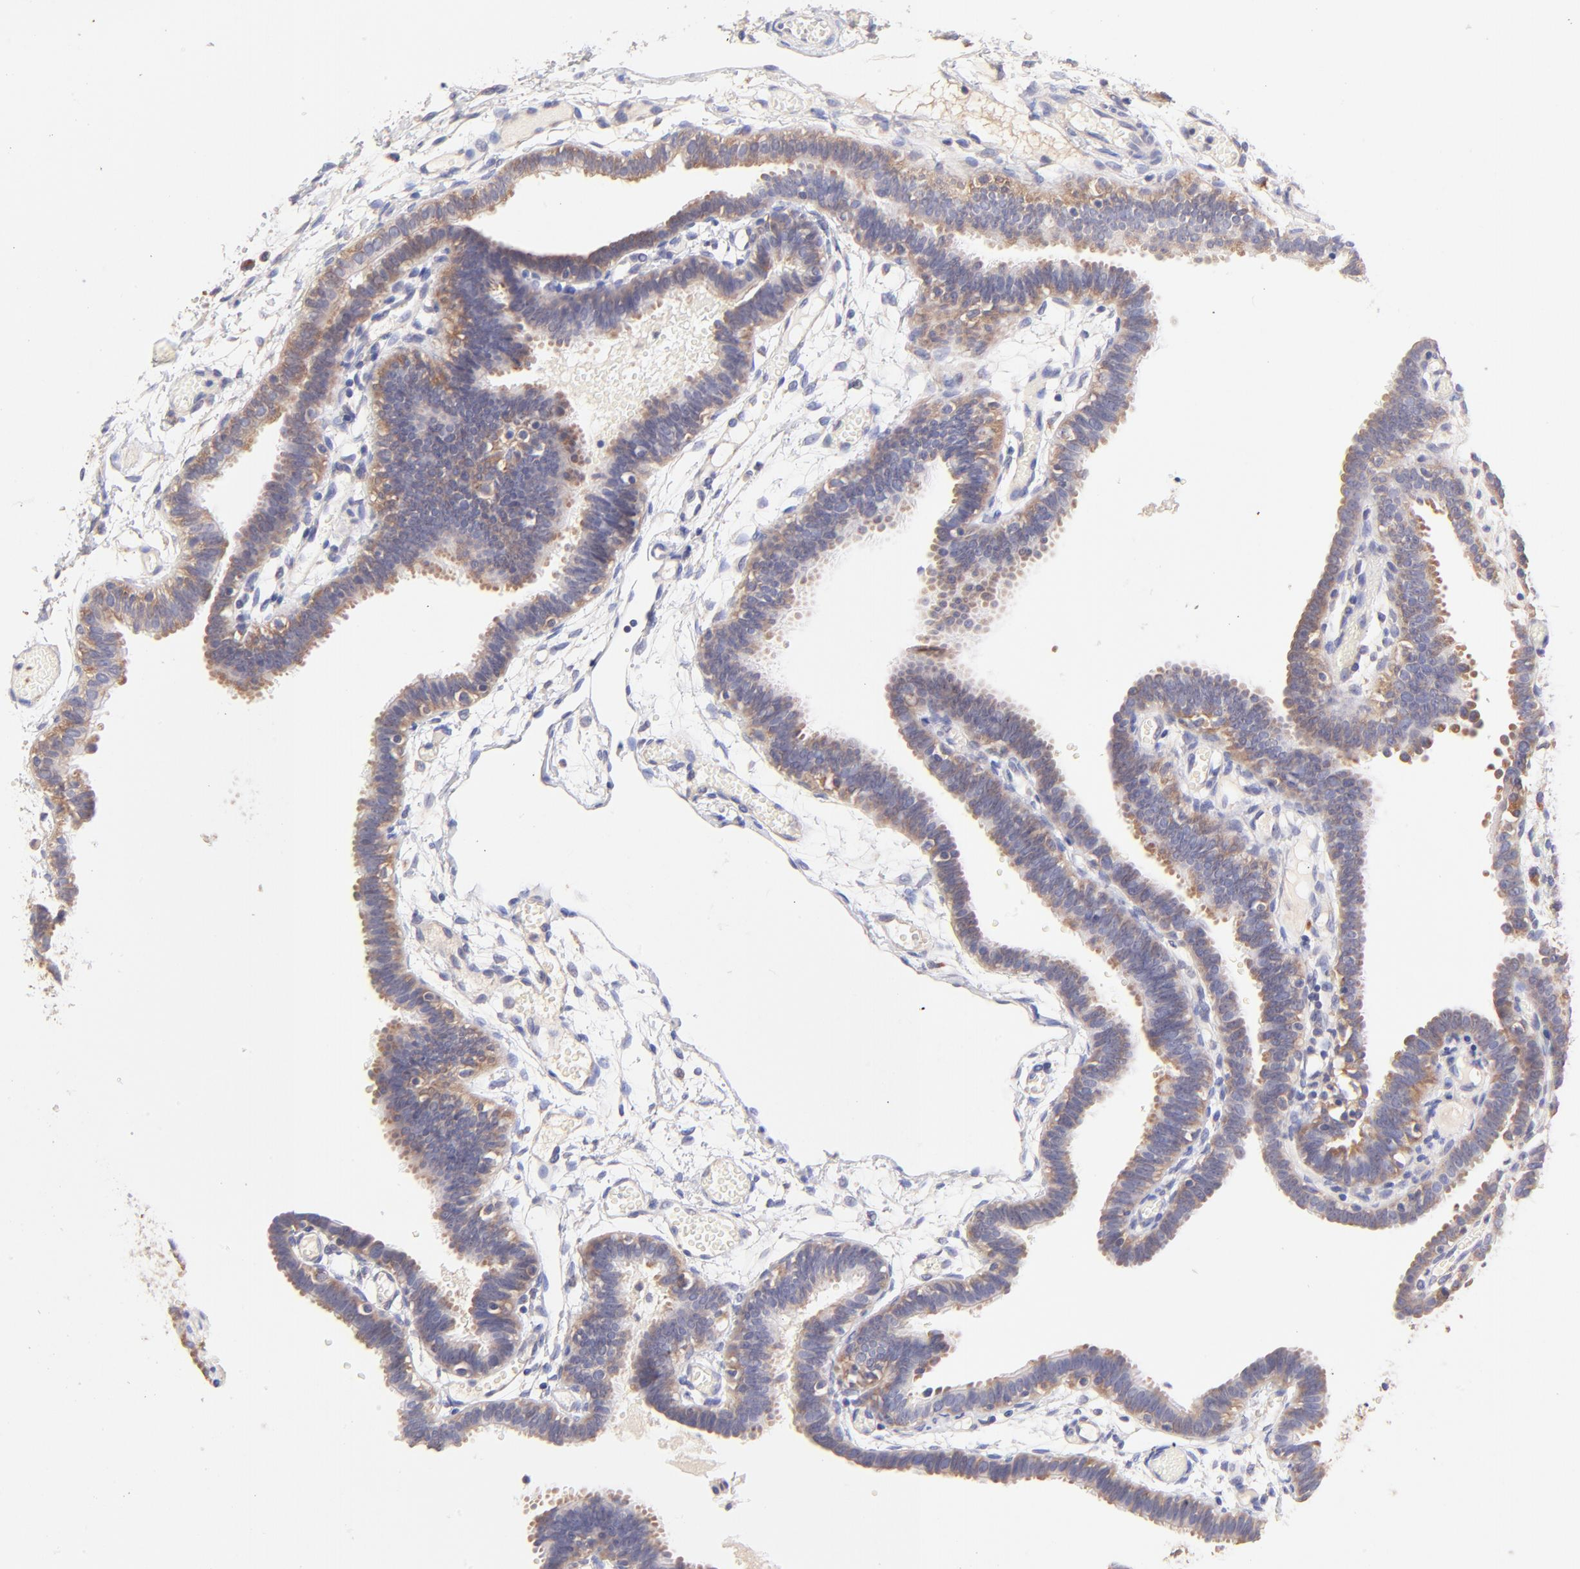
{"staining": {"intensity": "moderate", "quantity": ">75%", "location": "cytoplasmic/membranous"}, "tissue": "fallopian tube", "cell_type": "Glandular cells", "image_type": "normal", "snomed": [{"axis": "morphology", "description": "Normal tissue, NOS"}, {"axis": "topography", "description": "Fallopian tube"}], "caption": "This is an image of immunohistochemistry (IHC) staining of unremarkable fallopian tube, which shows moderate expression in the cytoplasmic/membranous of glandular cells.", "gene": "RPL11", "patient": {"sex": "female", "age": 29}}